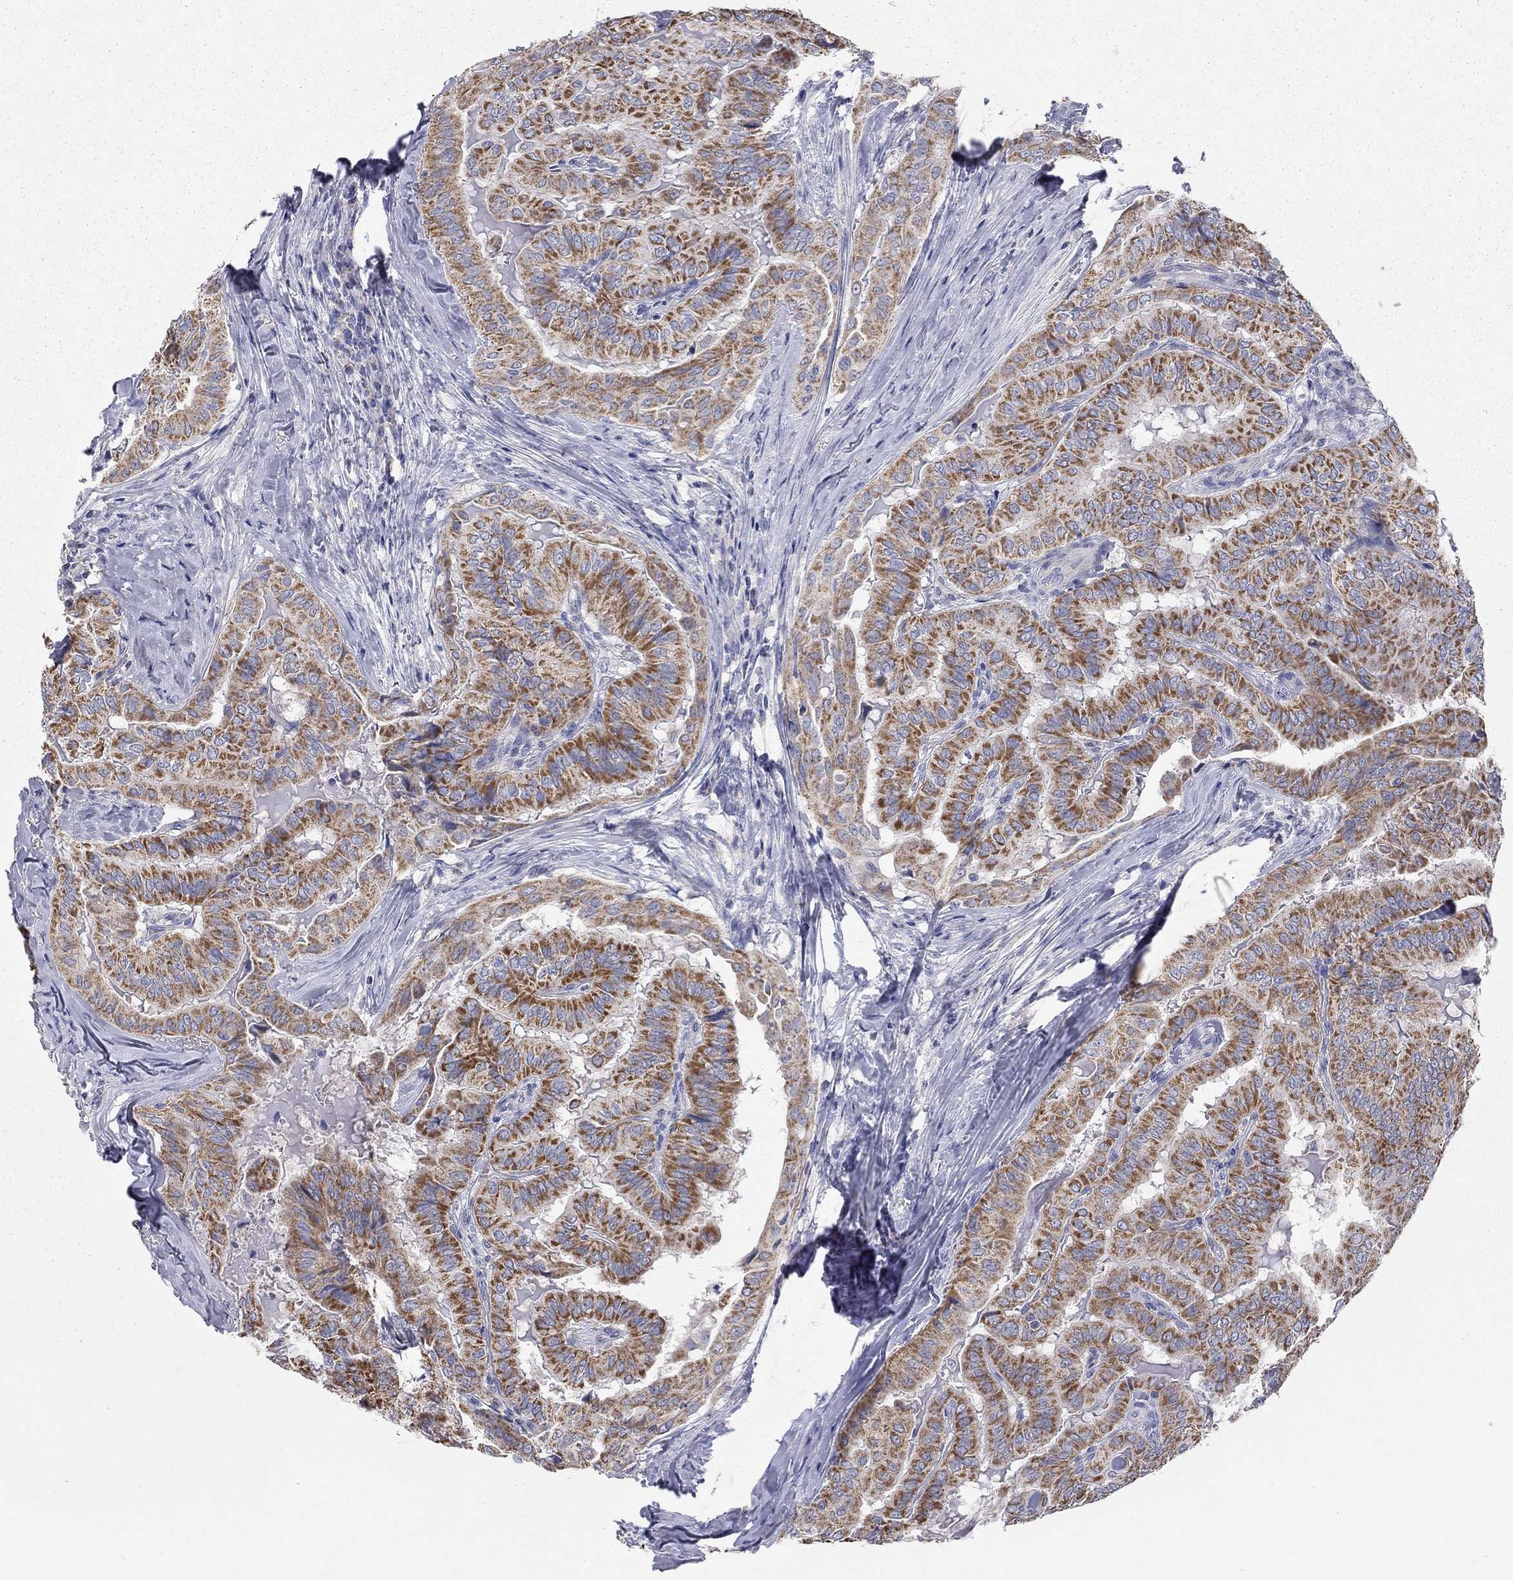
{"staining": {"intensity": "strong", "quantity": ">75%", "location": "cytoplasmic/membranous"}, "tissue": "thyroid cancer", "cell_type": "Tumor cells", "image_type": "cancer", "snomed": [{"axis": "morphology", "description": "Papillary adenocarcinoma, NOS"}, {"axis": "topography", "description": "Thyroid gland"}], "caption": "The histopathology image reveals immunohistochemical staining of thyroid papillary adenocarcinoma. There is strong cytoplasmic/membranous positivity is seen in approximately >75% of tumor cells.", "gene": "CFAP161", "patient": {"sex": "female", "age": 68}}